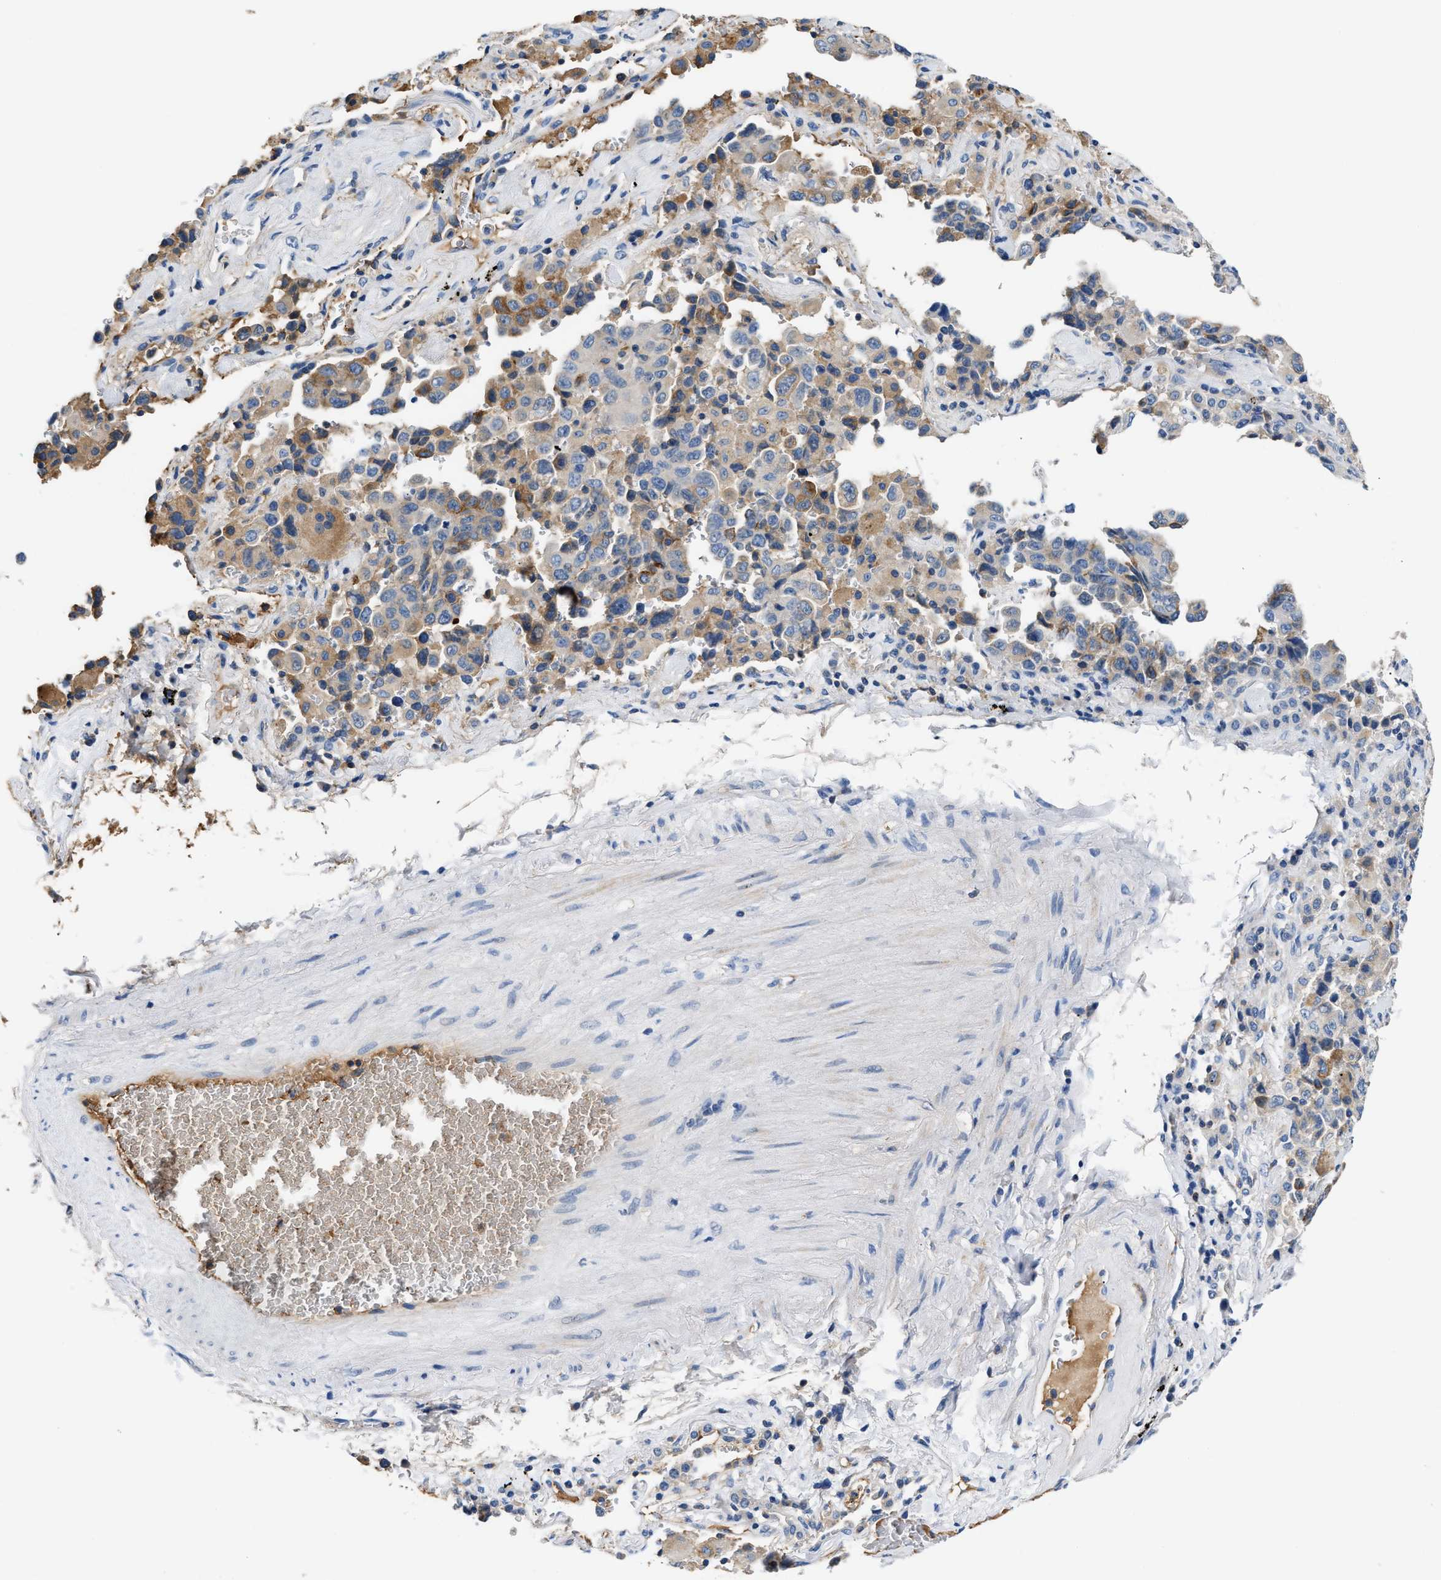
{"staining": {"intensity": "moderate", "quantity": "<25%", "location": "cytoplasmic/membranous"}, "tissue": "lung cancer", "cell_type": "Tumor cells", "image_type": "cancer", "snomed": [{"axis": "morphology", "description": "Adenocarcinoma, NOS"}, {"axis": "topography", "description": "Lung"}], "caption": "IHC histopathology image of neoplastic tissue: lung cancer (adenocarcinoma) stained using immunohistochemistry (IHC) shows low levels of moderate protein expression localized specifically in the cytoplasmic/membranous of tumor cells, appearing as a cytoplasmic/membranous brown color.", "gene": "TUT7", "patient": {"sex": "female", "age": 51}}